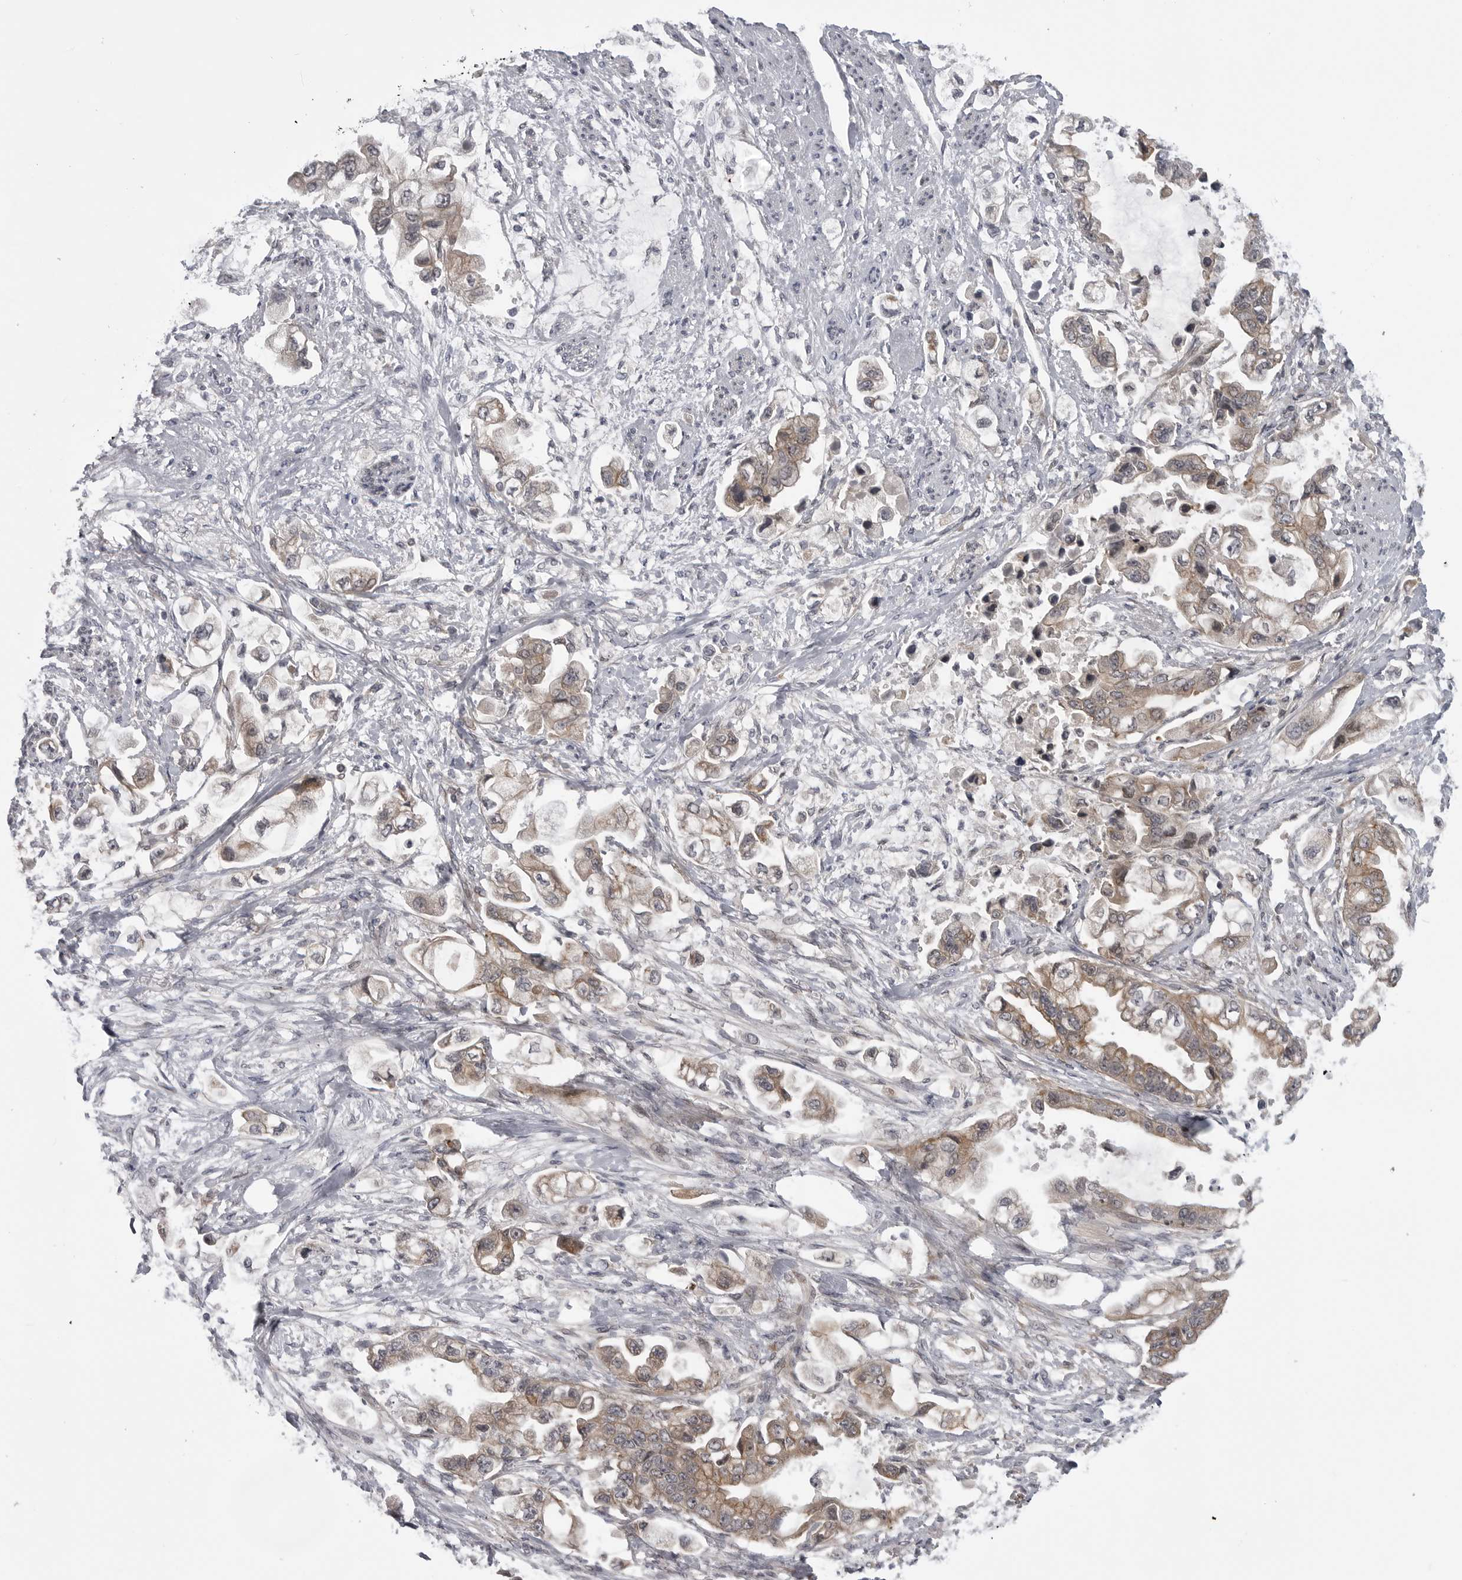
{"staining": {"intensity": "moderate", "quantity": ">75%", "location": "cytoplasmic/membranous"}, "tissue": "stomach cancer", "cell_type": "Tumor cells", "image_type": "cancer", "snomed": [{"axis": "morphology", "description": "Adenocarcinoma, NOS"}, {"axis": "topography", "description": "Stomach"}], "caption": "Immunohistochemistry (IHC) of adenocarcinoma (stomach) shows medium levels of moderate cytoplasmic/membranous staining in approximately >75% of tumor cells. The staining was performed using DAB (3,3'-diaminobenzidine) to visualize the protein expression in brown, while the nuclei were stained in blue with hematoxylin (Magnification: 20x).", "gene": "LRRC45", "patient": {"sex": "male", "age": 62}}